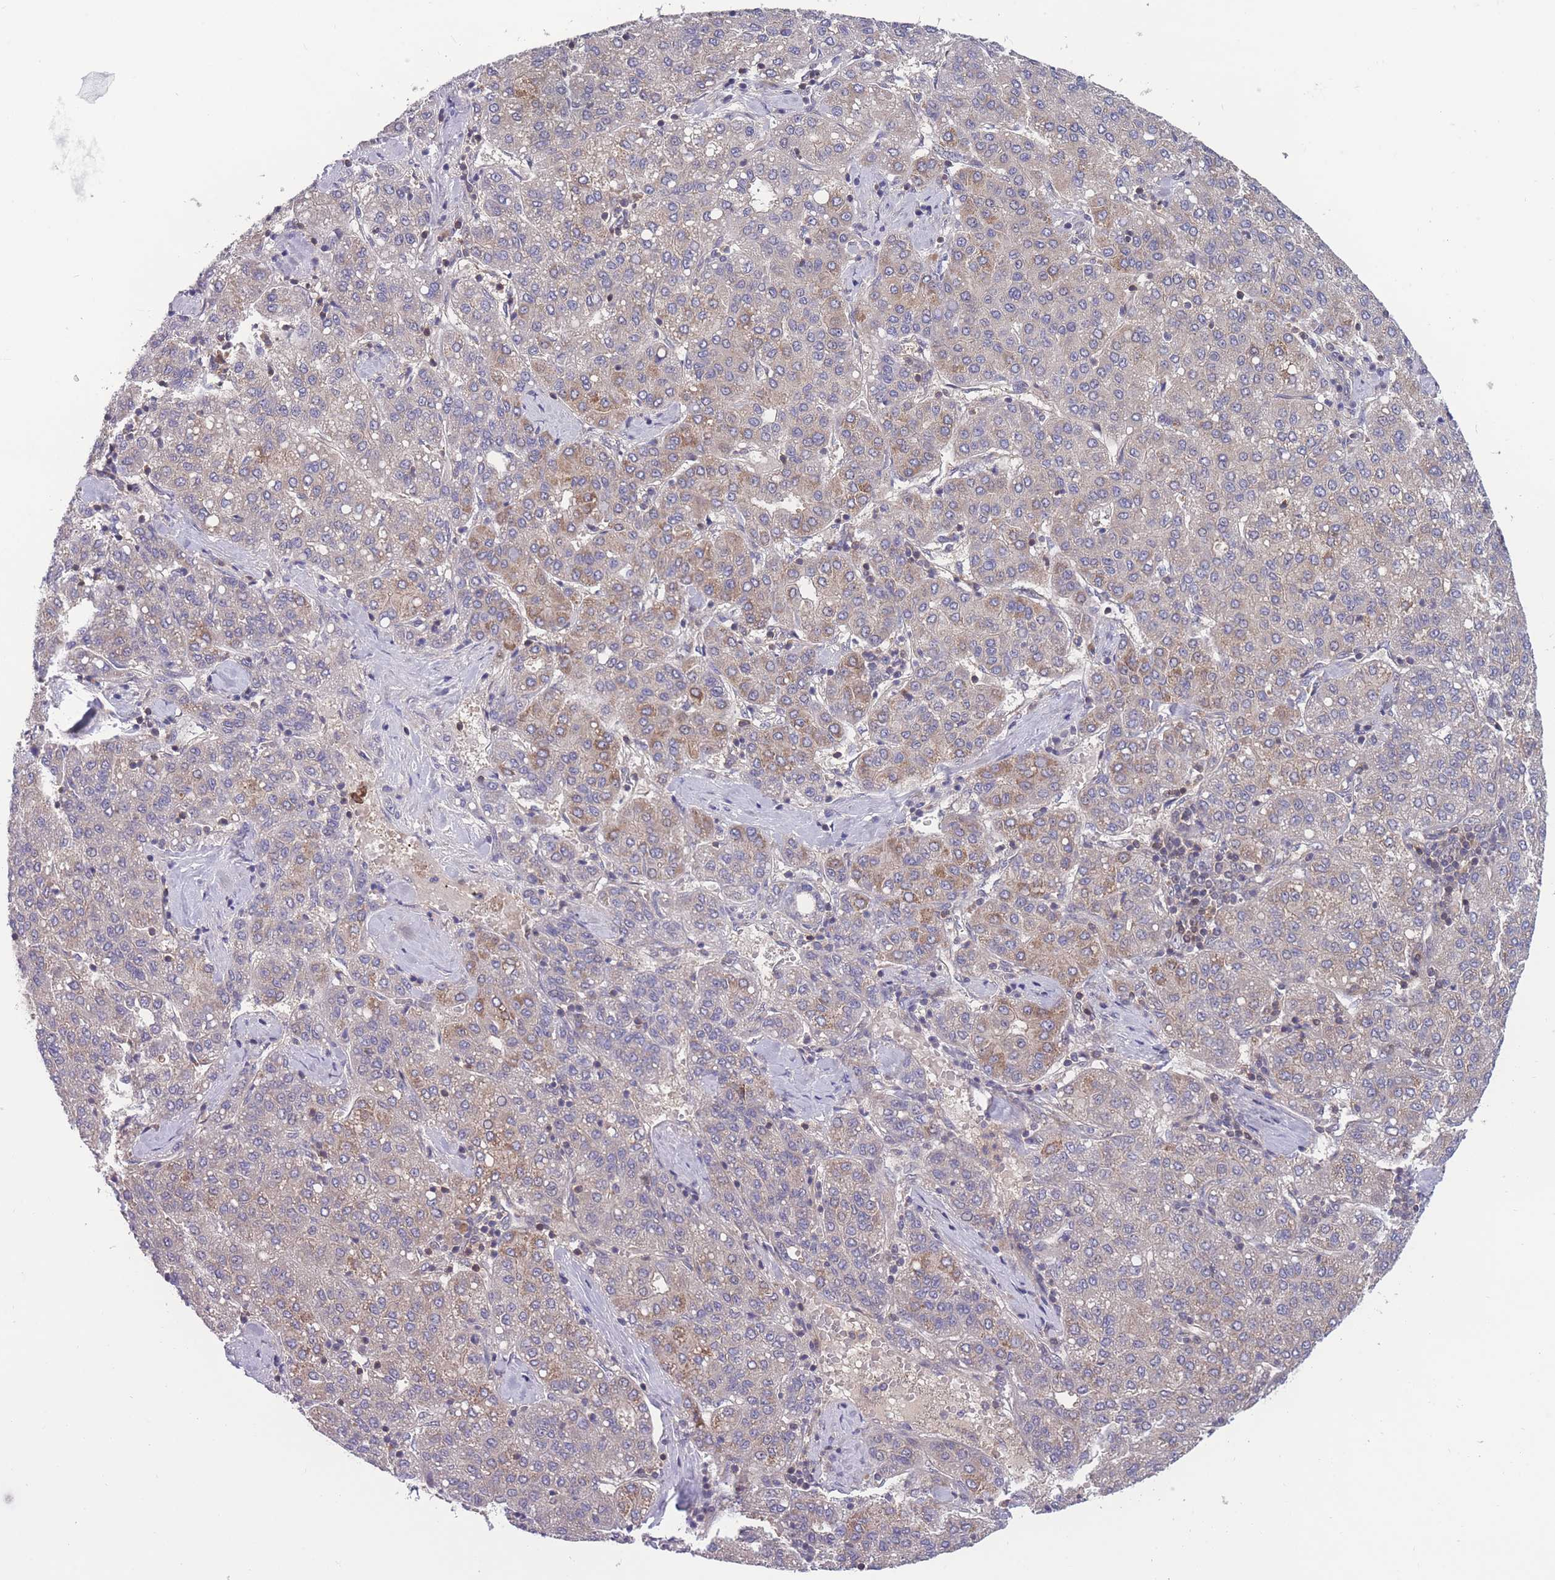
{"staining": {"intensity": "weak", "quantity": "25%-75%", "location": "cytoplasmic/membranous"}, "tissue": "liver cancer", "cell_type": "Tumor cells", "image_type": "cancer", "snomed": [{"axis": "morphology", "description": "Carcinoma, Hepatocellular, NOS"}, {"axis": "topography", "description": "Liver"}], "caption": "There is low levels of weak cytoplasmic/membranous positivity in tumor cells of liver hepatocellular carcinoma, as demonstrated by immunohistochemical staining (brown color).", "gene": "UBE2N", "patient": {"sex": "male", "age": 65}}